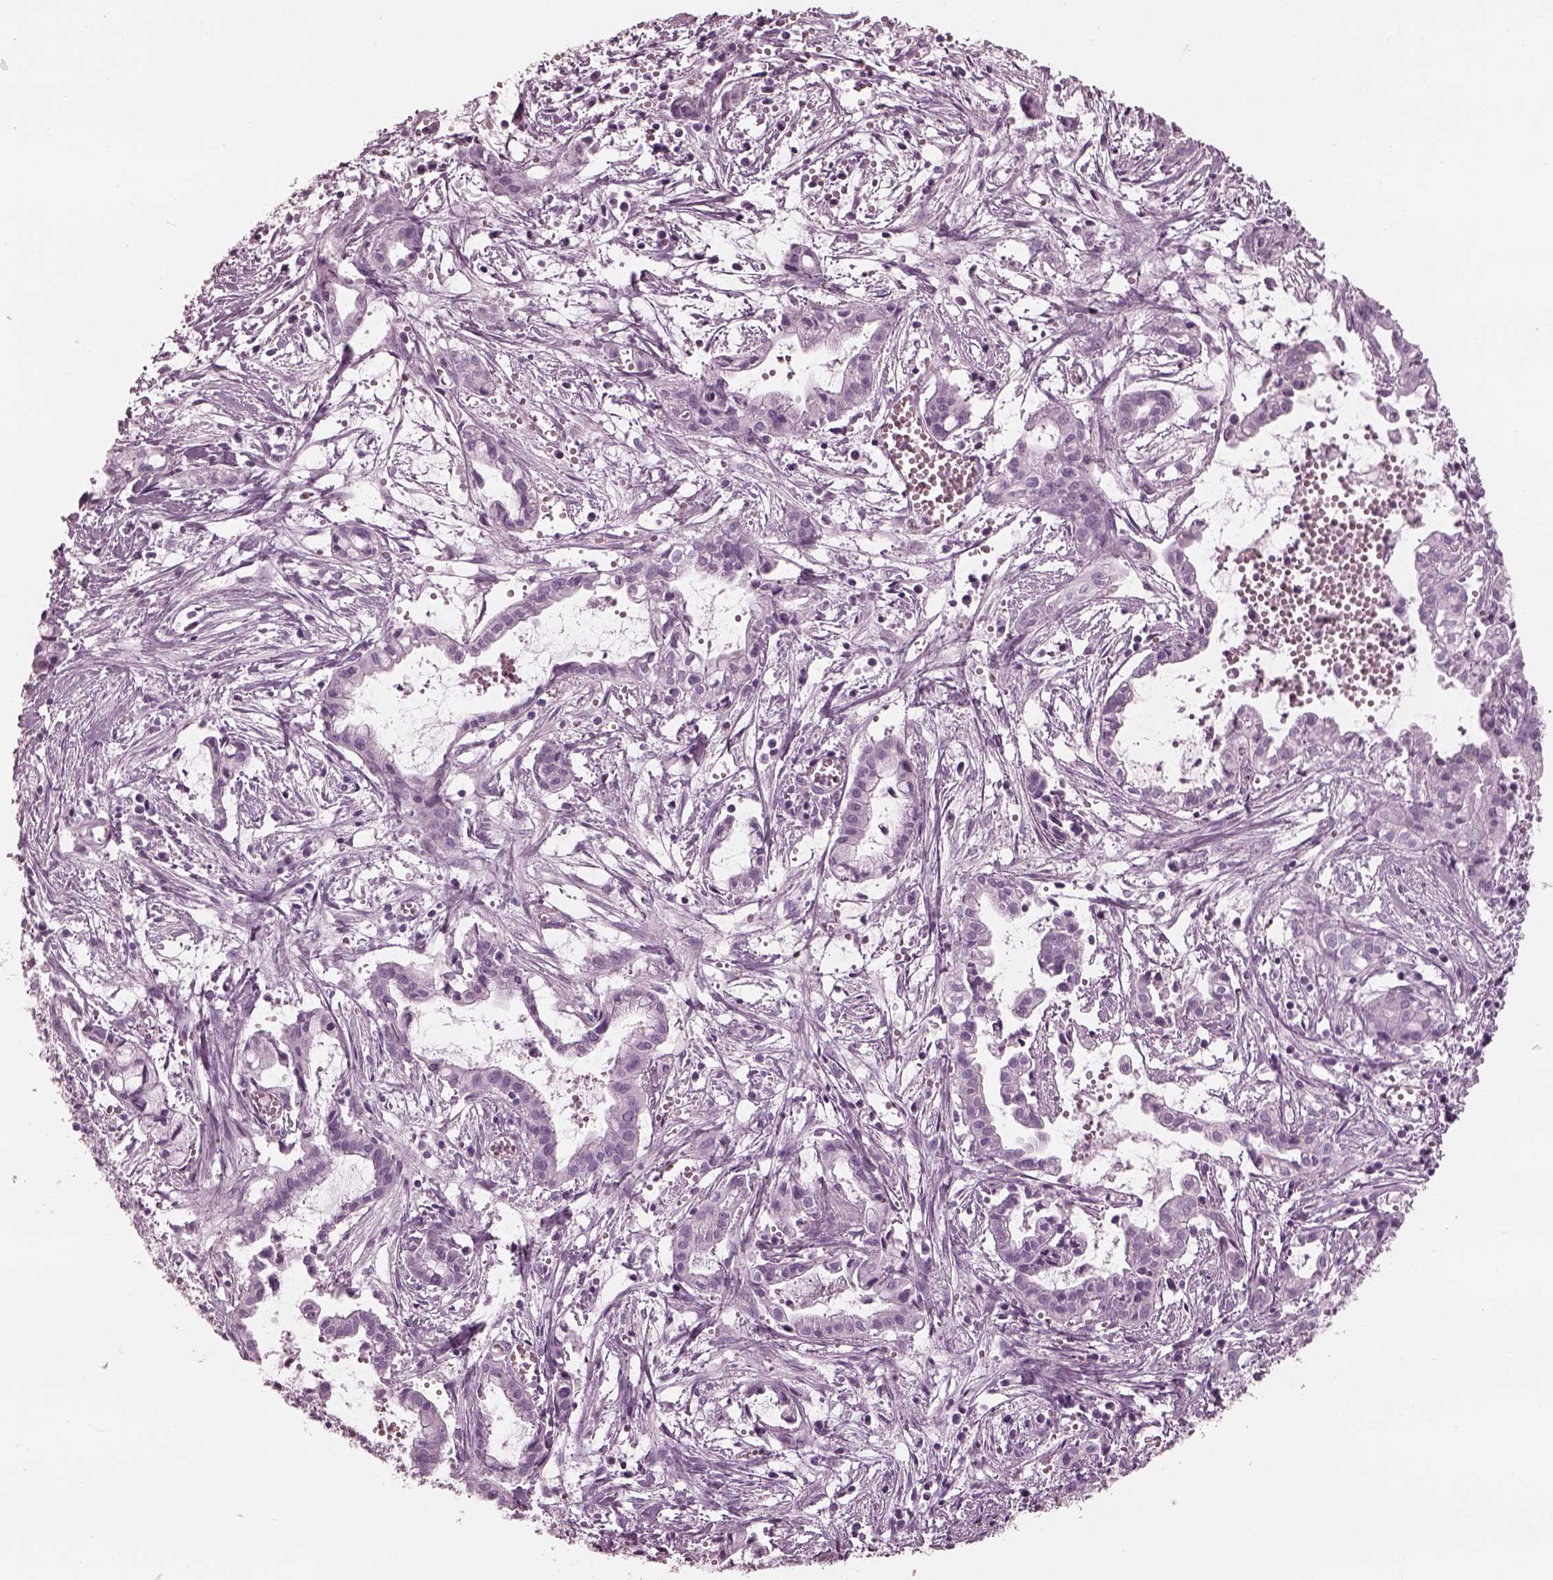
{"staining": {"intensity": "negative", "quantity": "none", "location": "none"}, "tissue": "pancreatic cancer", "cell_type": "Tumor cells", "image_type": "cancer", "snomed": [{"axis": "morphology", "description": "Adenocarcinoma, NOS"}, {"axis": "topography", "description": "Pancreas"}], "caption": "An IHC histopathology image of pancreatic cancer is shown. There is no staining in tumor cells of pancreatic cancer.", "gene": "FABP9", "patient": {"sex": "male", "age": 48}}